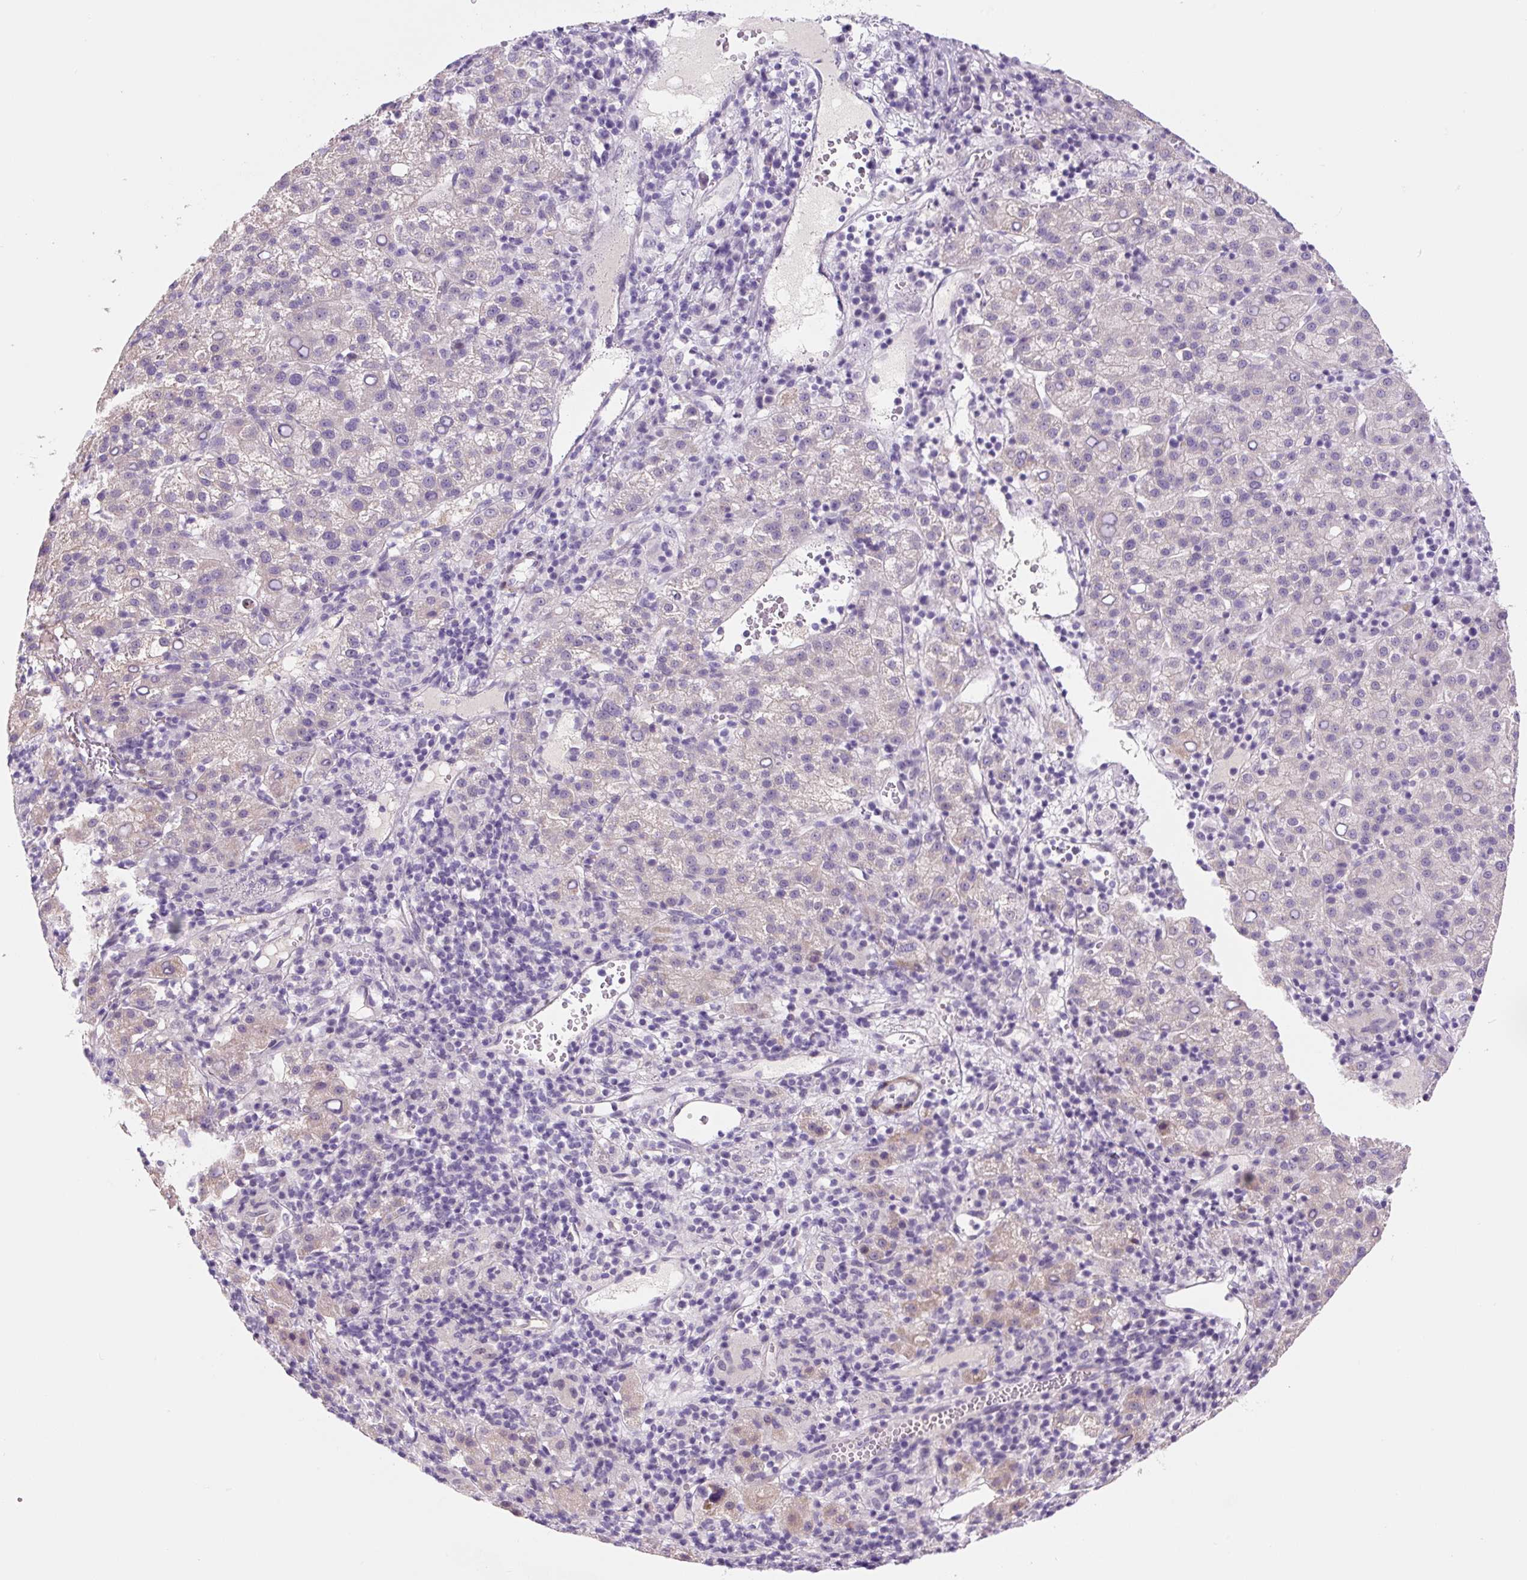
{"staining": {"intensity": "negative", "quantity": "none", "location": "none"}, "tissue": "liver cancer", "cell_type": "Tumor cells", "image_type": "cancer", "snomed": [{"axis": "morphology", "description": "Carcinoma, Hepatocellular, NOS"}, {"axis": "topography", "description": "Liver"}], "caption": "Liver cancer was stained to show a protein in brown. There is no significant positivity in tumor cells.", "gene": "CCL25", "patient": {"sex": "female", "age": 58}}